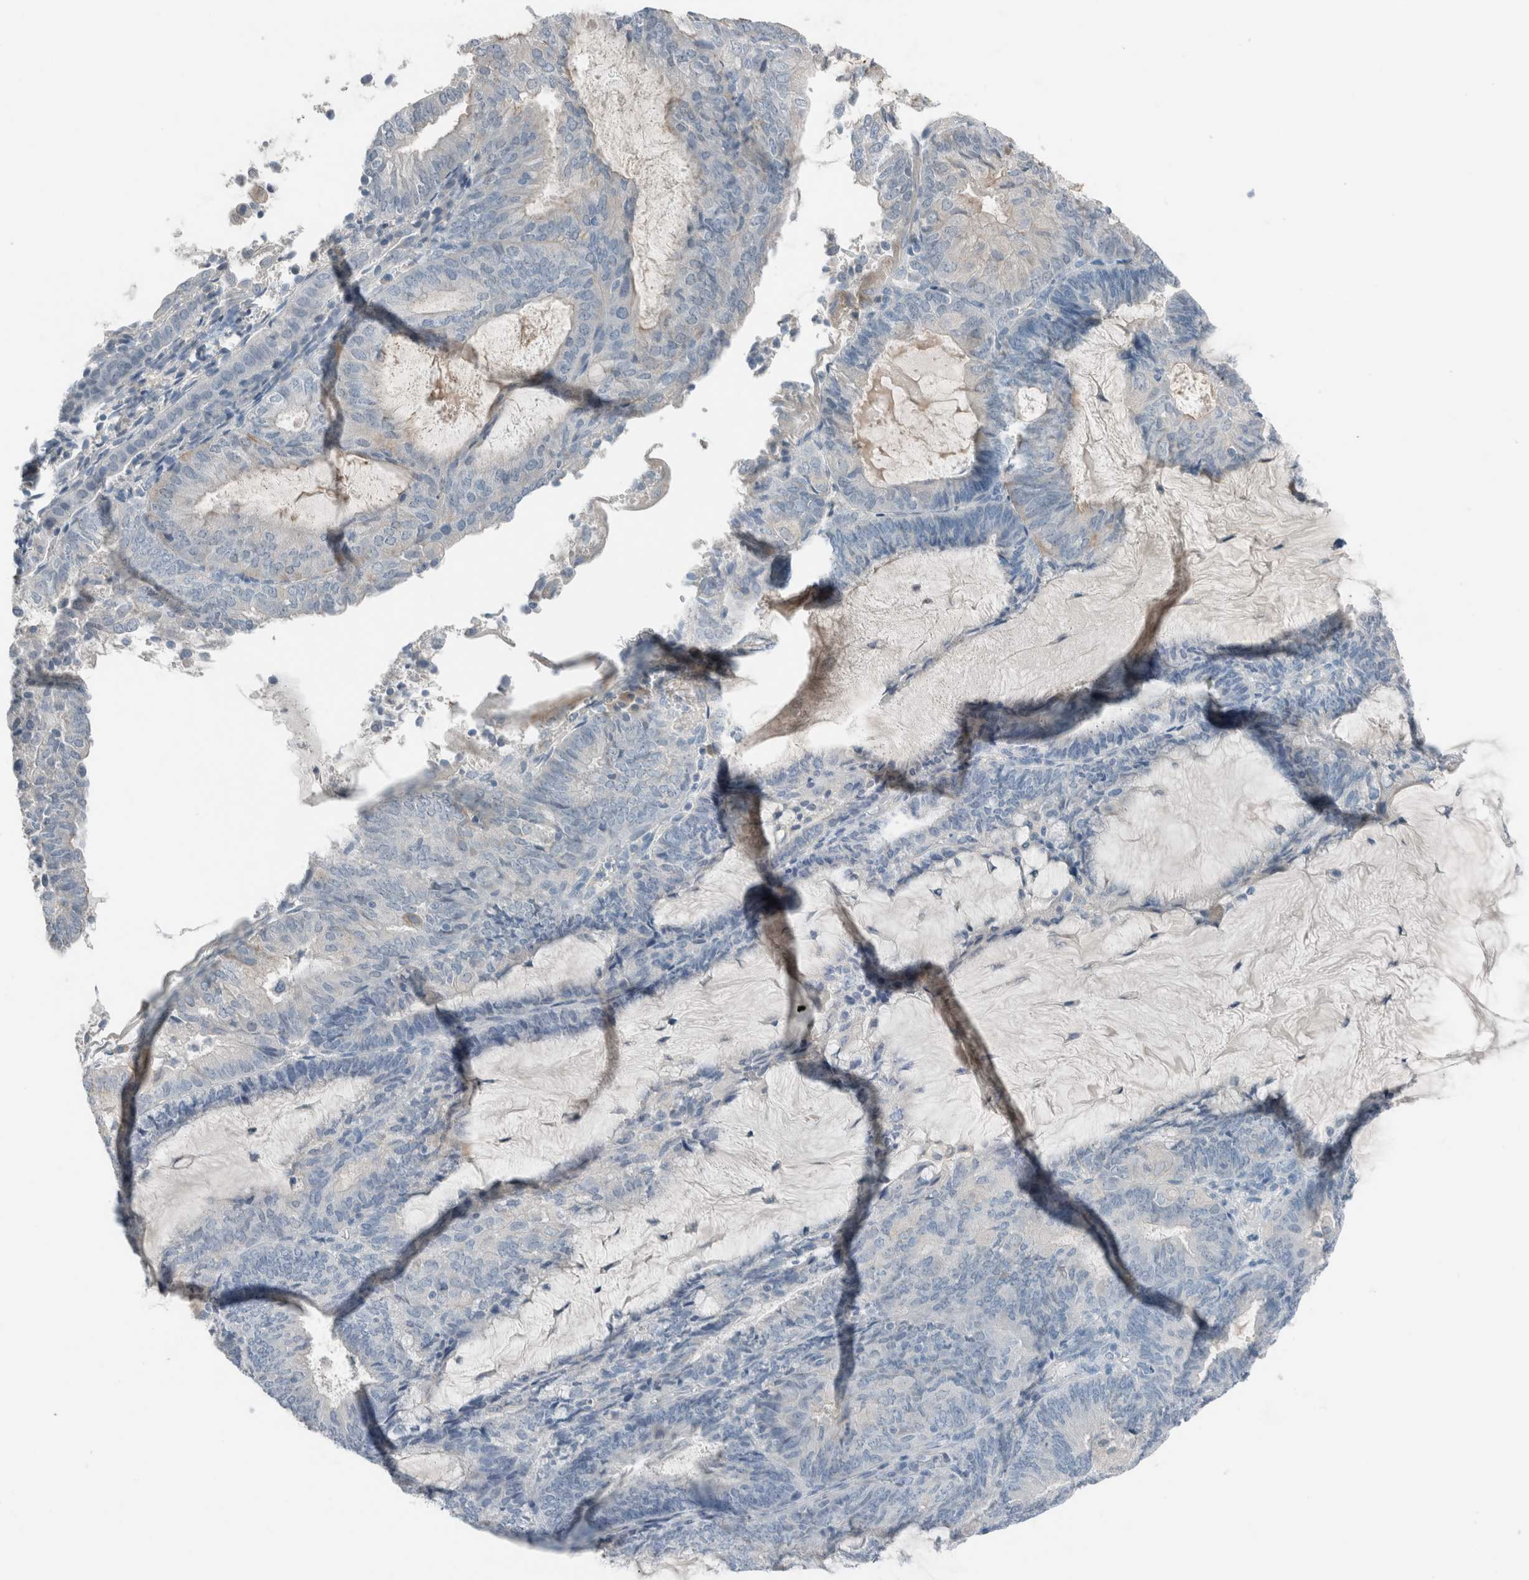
{"staining": {"intensity": "negative", "quantity": "none", "location": "none"}, "tissue": "endometrial cancer", "cell_type": "Tumor cells", "image_type": "cancer", "snomed": [{"axis": "morphology", "description": "Adenocarcinoma, NOS"}, {"axis": "topography", "description": "Endometrium"}], "caption": "DAB immunohistochemical staining of human adenocarcinoma (endometrial) exhibits no significant positivity in tumor cells.", "gene": "DUOX1", "patient": {"sex": "female", "age": 81}}